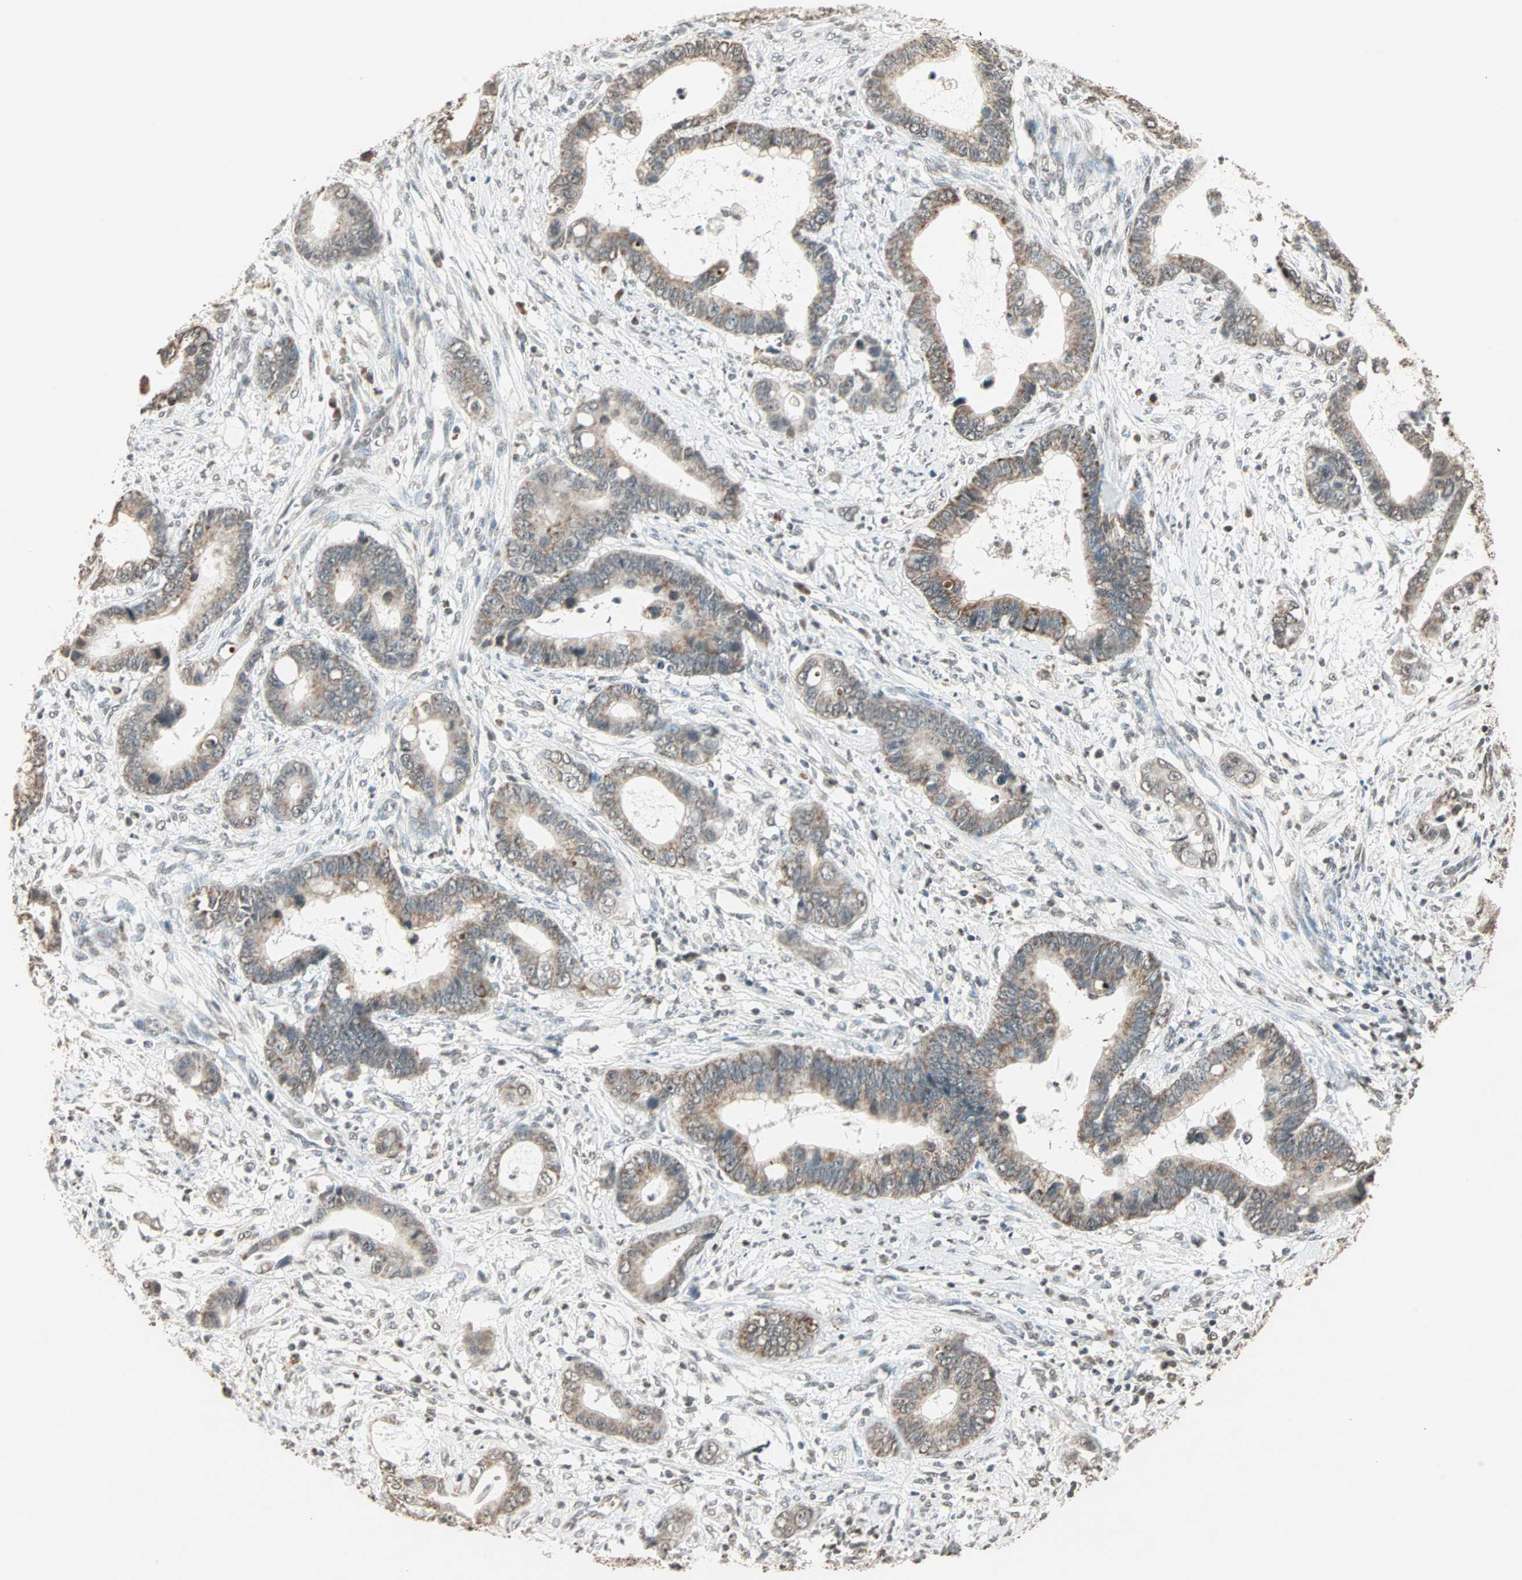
{"staining": {"intensity": "moderate", "quantity": ">75%", "location": "cytoplasmic/membranous"}, "tissue": "cervical cancer", "cell_type": "Tumor cells", "image_type": "cancer", "snomed": [{"axis": "morphology", "description": "Adenocarcinoma, NOS"}, {"axis": "topography", "description": "Cervix"}], "caption": "Approximately >75% of tumor cells in human cervical adenocarcinoma show moderate cytoplasmic/membranous protein expression as visualized by brown immunohistochemical staining.", "gene": "PRELID1", "patient": {"sex": "female", "age": 44}}